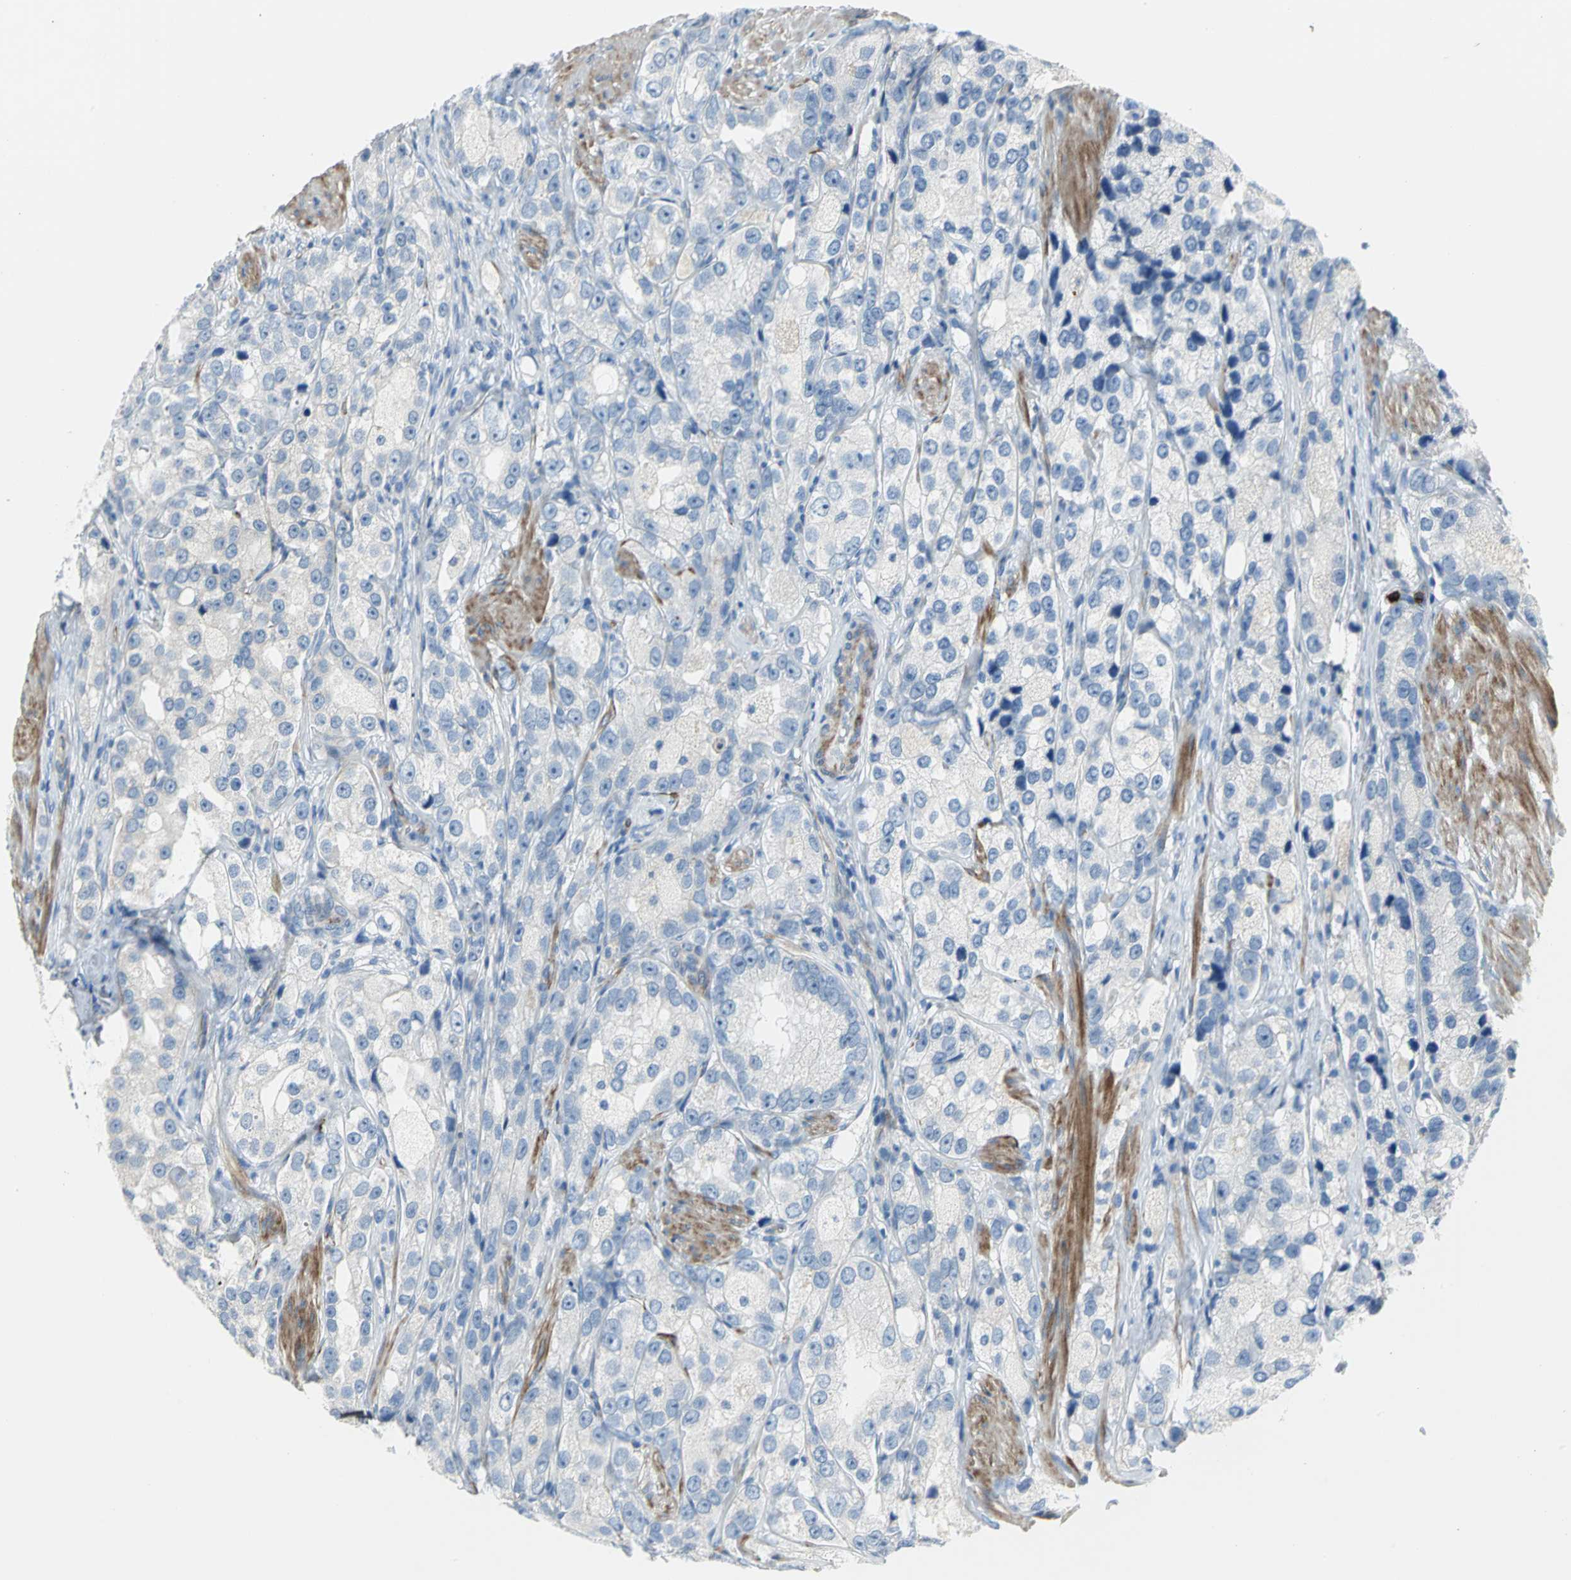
{"staining": {"intensity": "negative", "quantity": "none", "location": "none"}, "tissue": "prostate cancer", "cell_type": "Tumor cells", "image_type": "cancer", "snomed": [{"axis": "morphology", "description": "Adenocarcinoma, High grade"}, {"axis": "topography", "description": "Prostate"}], "caption": "Histopathology image shows no significant protein expression in tumor cells of high-grade adenocarcinoma (prostate). Brightfield microscopy of IHC stained with DAB (3,3'-diaminobenzidine) (brown) and hematoxylin (blue), captured at high magnification.", "gene": "ALOX15", "patient": {"sex": "male", "age": 63}}